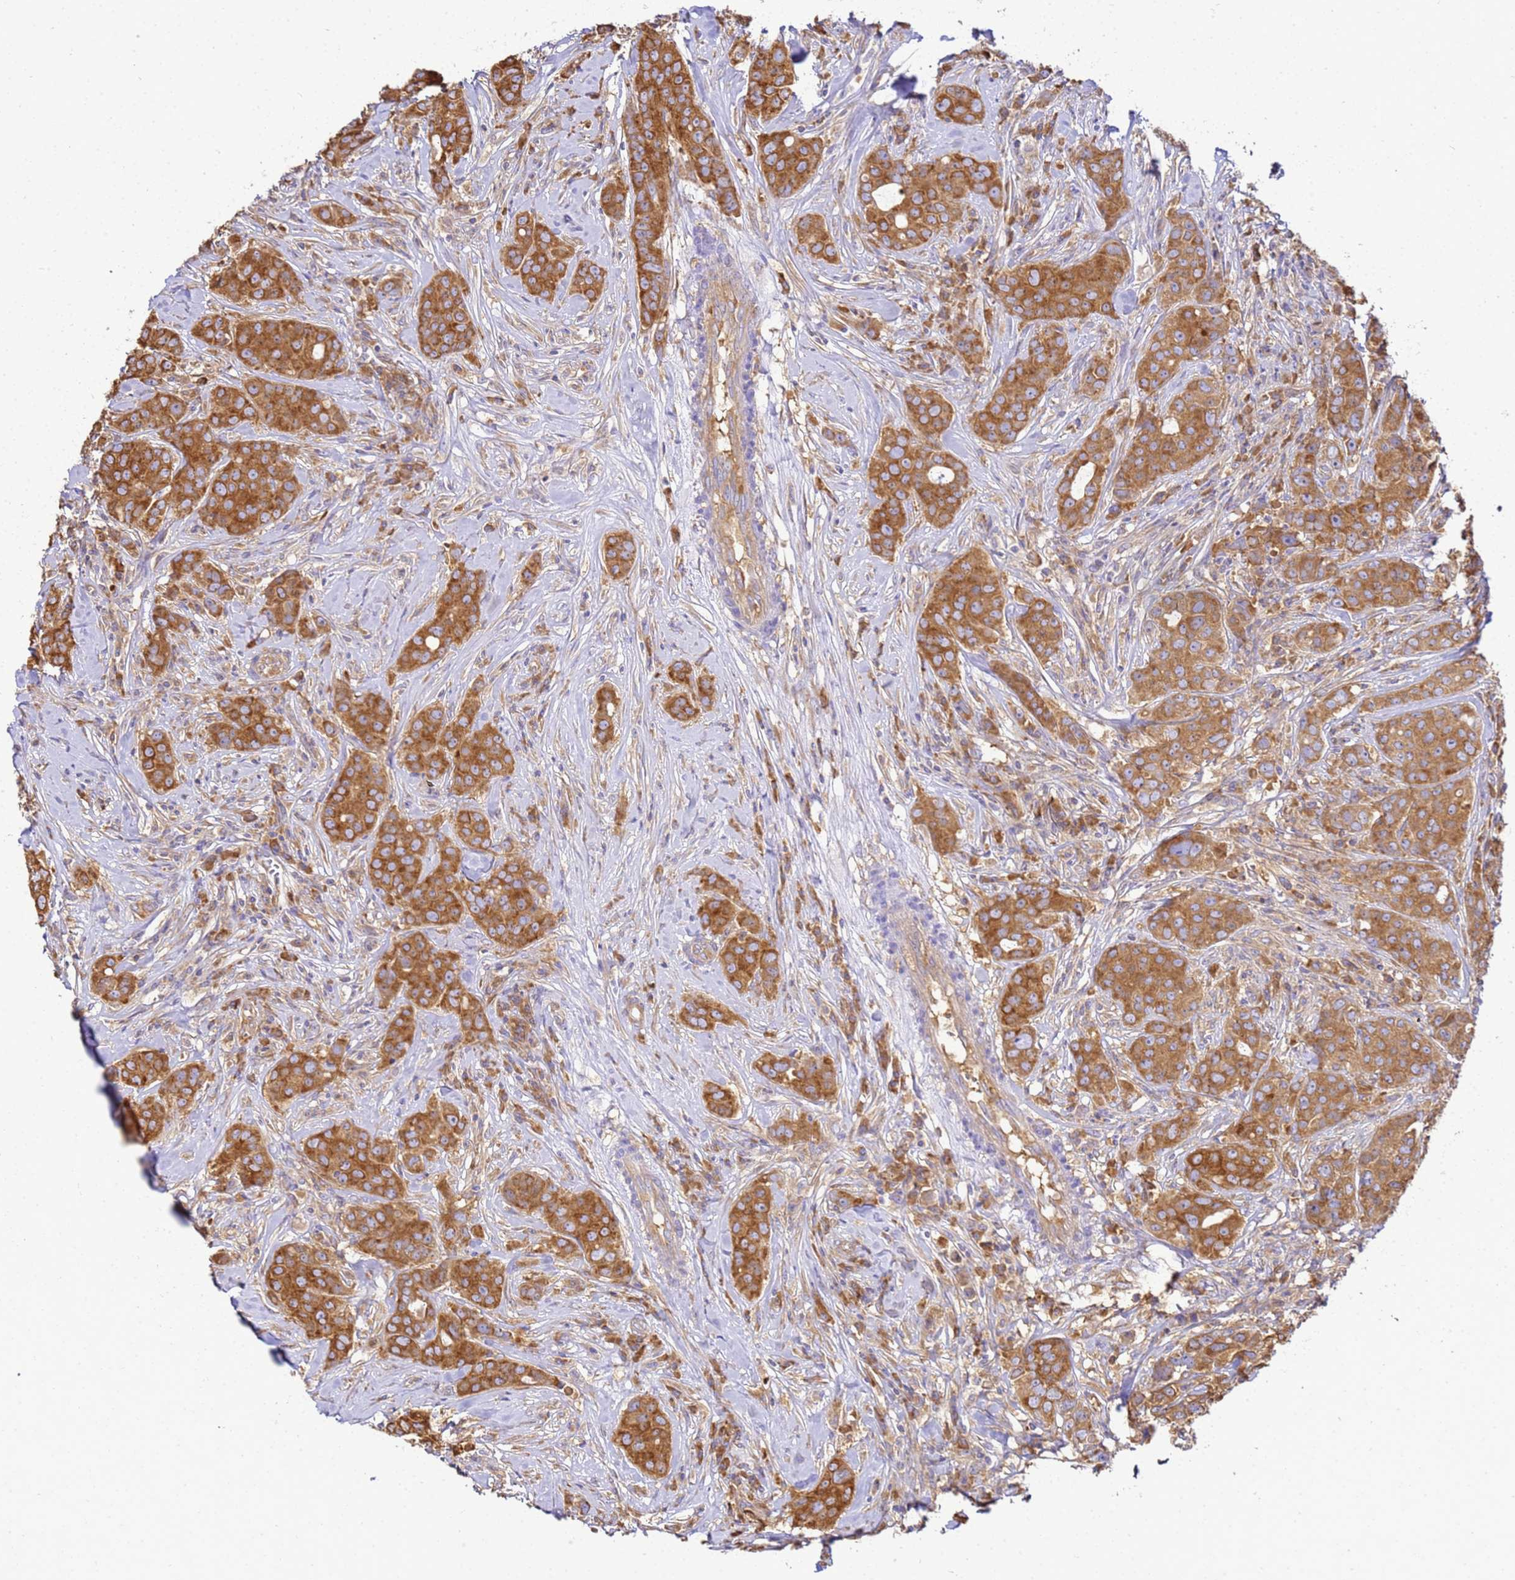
{"staining": {"intensity": "strong", "quantity": ">75%", "location": "cytoplasmic/membranous"}, "tissue": "breast cancer", "cell_type": "Tumor cells", "image_type": "cancer", "snomed": [{"axis": "morphology", "description": "Duct carcinoma"}, {"axis": "topography", "description": "Breast"}], "caption": "An immunohistochemistry histopathology image of neoplastic tissue is shown. Protein staining in brown highlights strong cytoplasmic/membranous positivity in breast cancer within tumor cells. The staining was performed using DAB (3,3'-diaminobenzidine), with brown indicating positive protein expression. Nuclei are stained blue with hematoxylin.", "gene": "NARS1", "patient": {"sex": "female", "age": 43}}